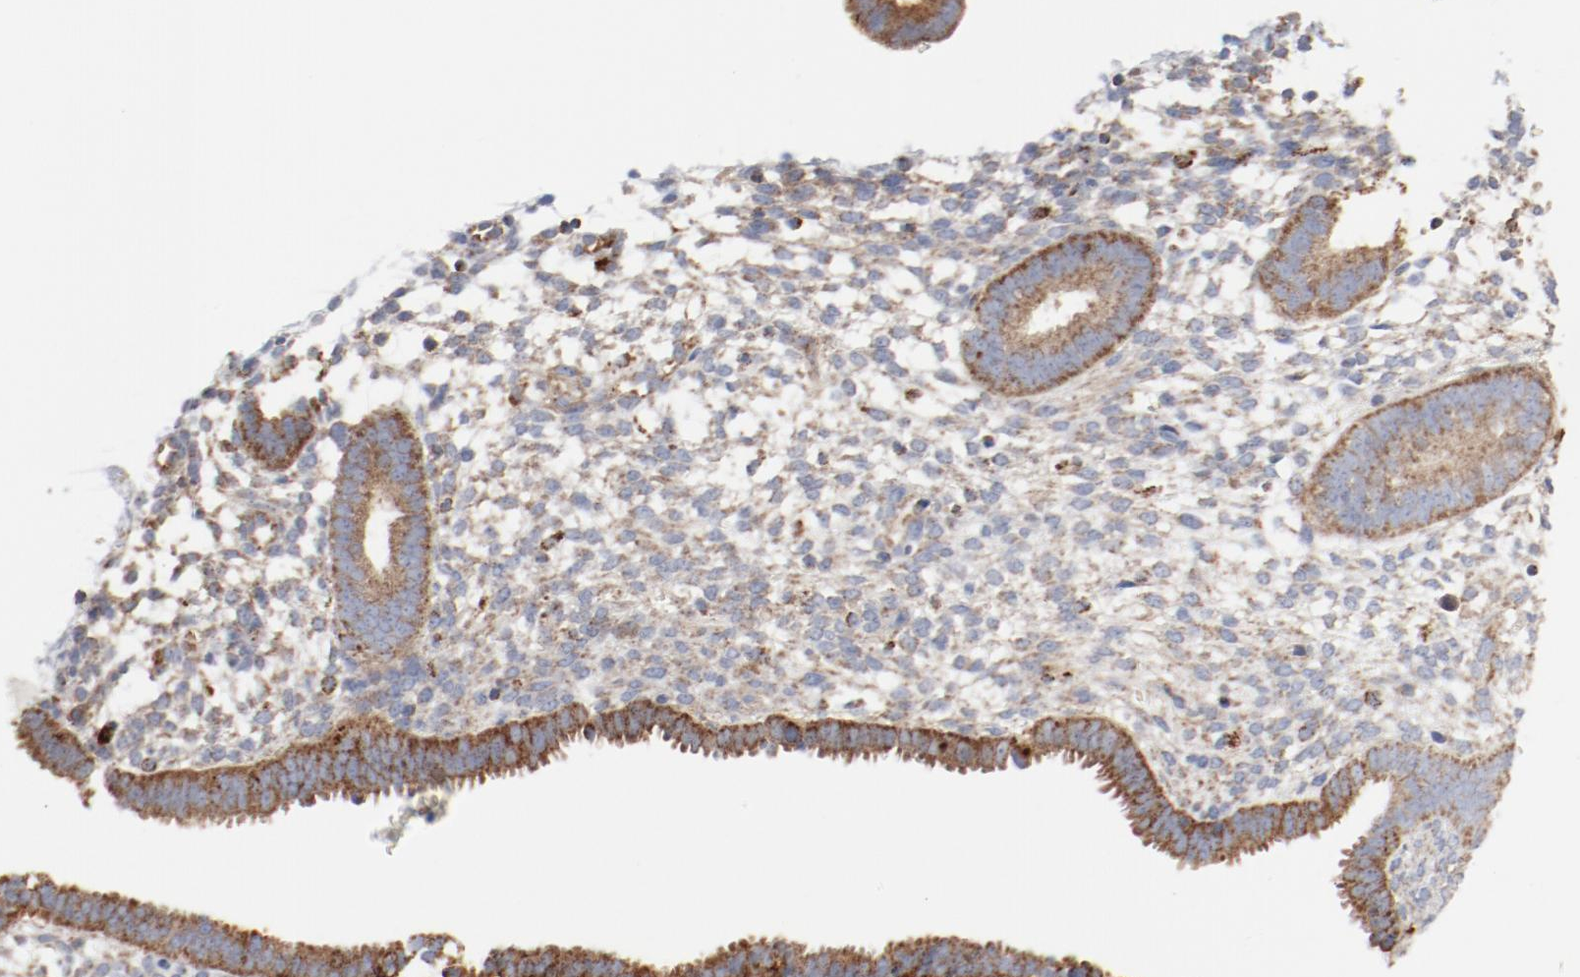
{"staining": {"intensity": "weak", "quantity": "25%-75%", "location": "cytoplasmic/membranous"}, "tissue": "endometrium", "cell_type": "Cells in endometrial stroma", "image_type": "normal", "snomed": [{"axis": "morphology", "description": "Normal tissue, NOS"}, {"axis": "topography", "description": "Endometrium"}], "caption": "The histopathology image shows a brown stain indicating the presence of a protein in the cytoplasmic/membranous of cells in endometrial stroma in endometrium. The staining was performed using DAB (3,3'-diaminobenzidine), with brown indicating positive protein expression. Nuclei are stained blue with hematoxylin.", "gene": "SETD3", "patient": {"sex": "female", "age": 35}}